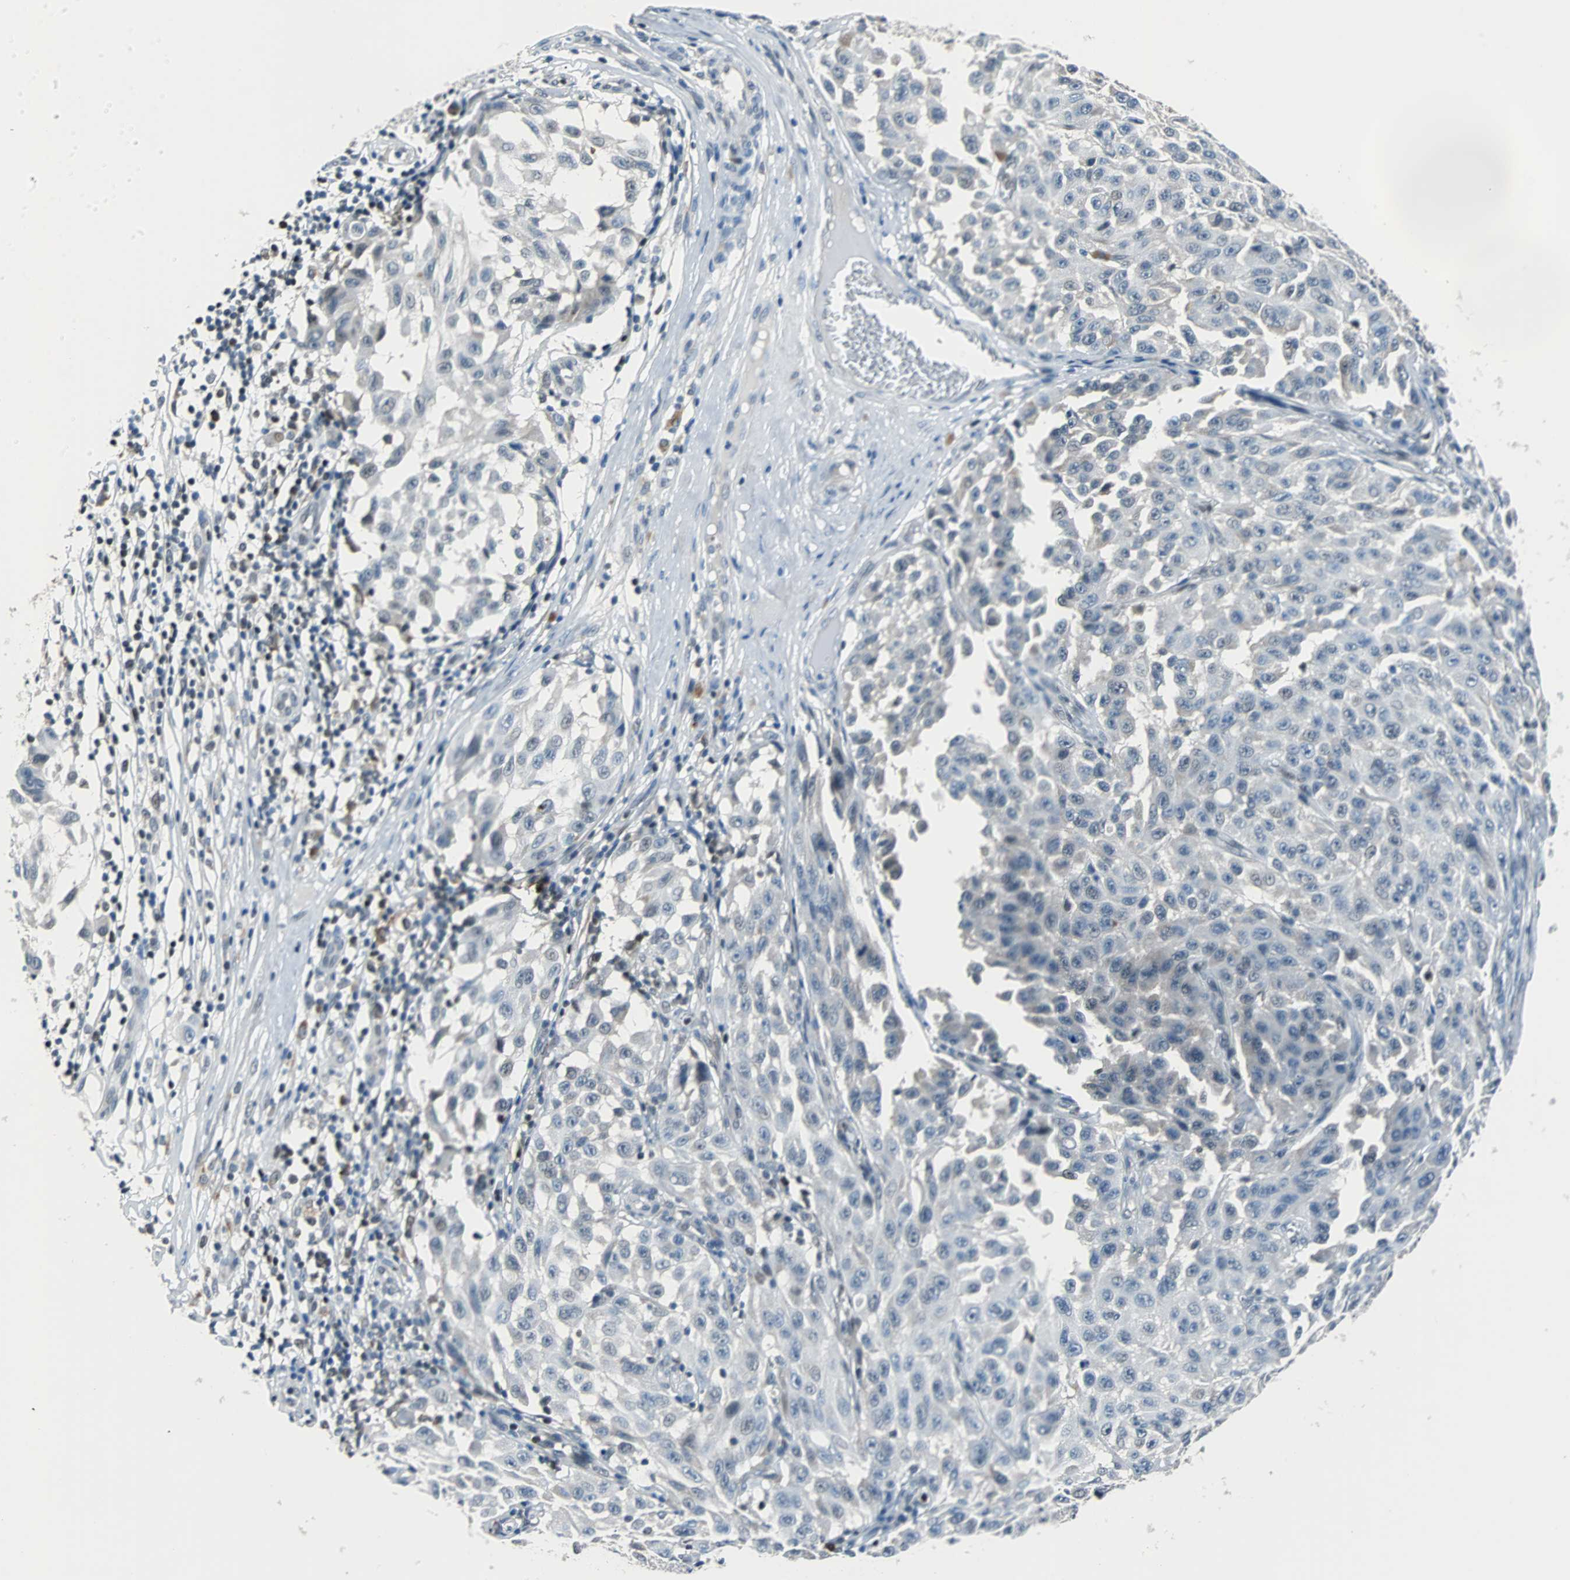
{"staining": {"intensity": "negative", "quantity": "none", "location": "none"}, "tissue": "melanoma", "cell_type": "Tumor cells", "image_type": "cancer", "snomed": [{"axis": "morphology", "description": "Malignant melanoma, NOS"}, {"axis": "topography", "description": "Skin"}], "caption": "There is no significant staining in tumor cells of malignant melanoma. (DAB immunohistochemistry (IHC) visualized using brightfield microscopy, high magnification).", "gene": "USP28", "patient": {"sex": "male", "age": 30}}